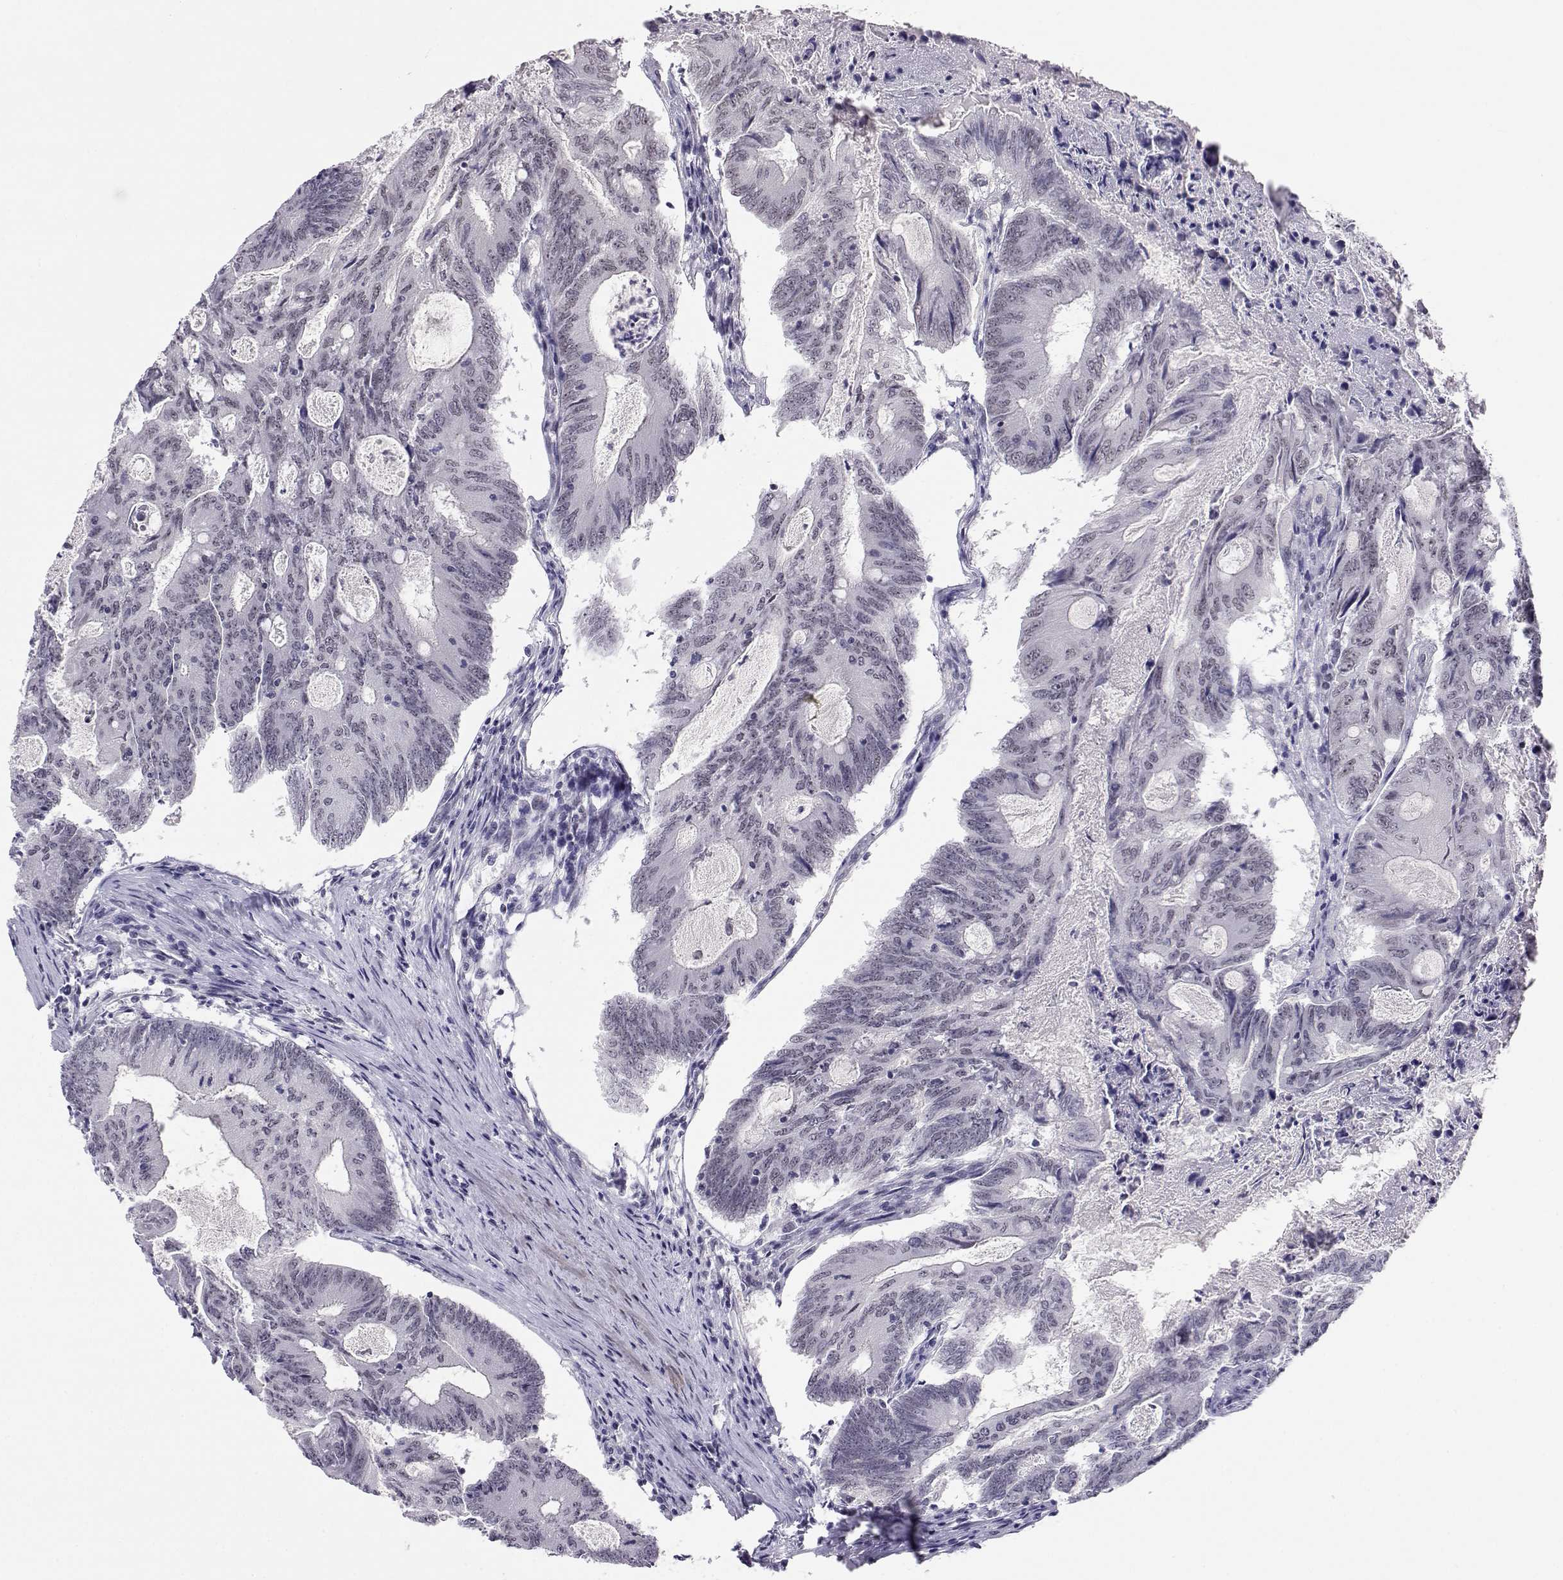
{"staining": {"intensity": "negative", "quantity": "none", "location": "none"}, "tissue": "colorectal cancer", "cell_type": "Tumor cells", "image_type": "cancer", "snomed": [{"axis": "morphology", "description": "Adenocarcinoma, NOS"}, {"axis": "topography", "description": "Colon"}], "caption": "Immunohistochemical staining of adenocarcinoma (colorectal) exhibits no significant positivity in tumor cells.", "gene": "MED26", "patient": {"sex": "female", "age": 70}}